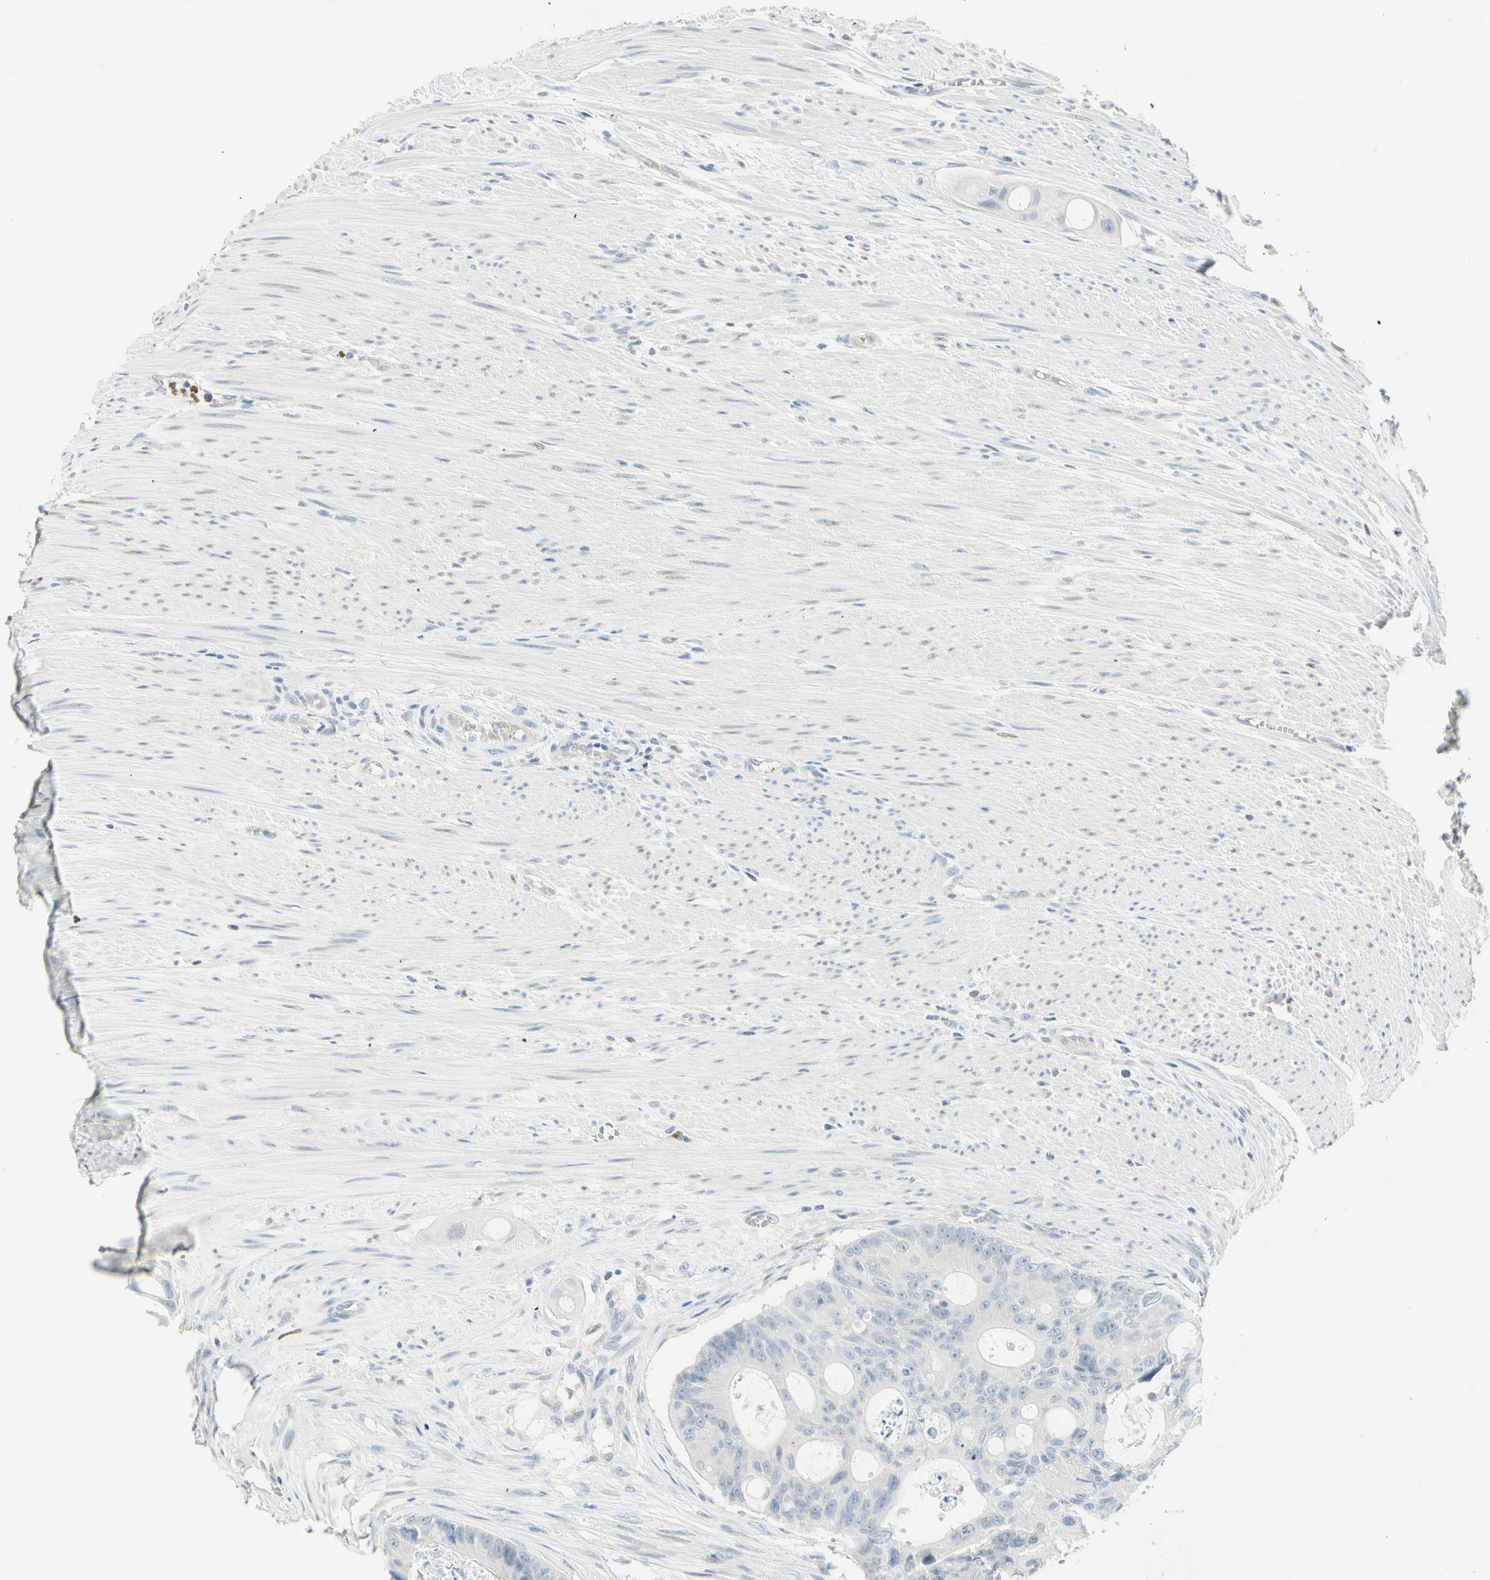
{"staining": {"intensity": "negative", "quantity": "none", "location": "none"}, "tissue": "colorectal cancer", "cell_type": "Tumor cells", "image_type": "cancer", "snomed": [{"axis": "morphology", "description": "Adenocarcinoma, NOS"}, {"axis": "topography", "description": "Colon"}], "caption": "Immunohistochemistry (IHC) micrograph of colorectal cancer (adenocarcinoma) stained for a protein (brown), which displays no positivity in tumor cells.", "gene": "MLLT10", "patient": {"sex": "female", "age": 57}}